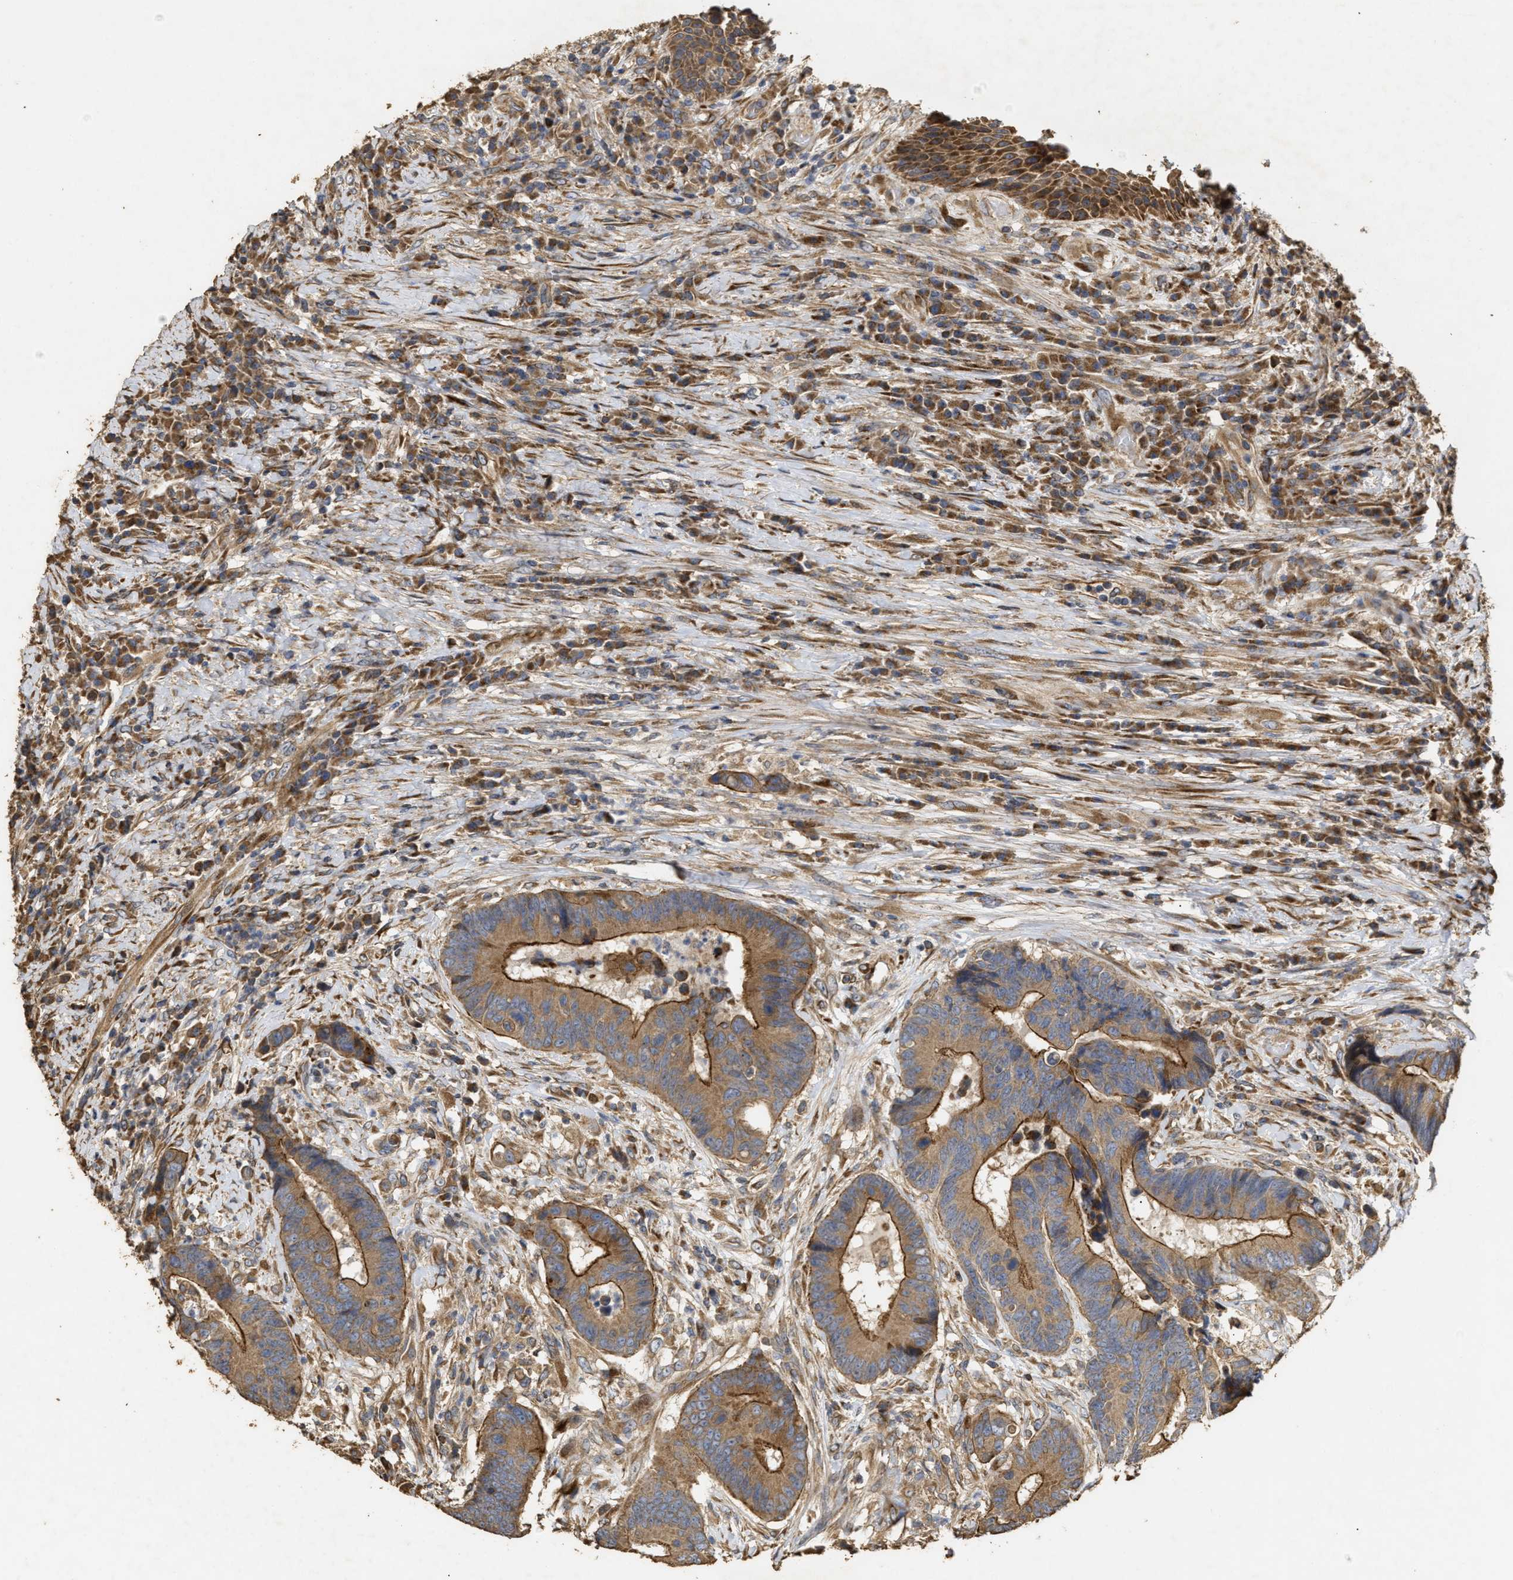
{"staining": {"intensity": "moderate", "quantity": ">75%", "location": "cytoplasmic/membranous"}, "tissue": "colorectal cancer", "cell_type": "Tumor cells", "image_type": "cancer", "snomed": [{"axis": "morphology", "description": "Adenocarcinoma, NOS"}, {"axis": "topography", "description": "Rectum"}, {"axis": "topography", "description": "Anal"}], "caption": "Colorectal adenocarcinoma tissue displays moderate cytoplasmic/membranous expression in about >75% of tumor cells, visualized by immunohistochemistry. The staining was performed using DAB (3,3'-diaminobenzidine) to visualize the protein expression in brown, while the nuclei were stained in blue with hematoxylin (Magnification: 20x).", "gene": "NAV1", "patient": {"sex": "female", "age": 89}}